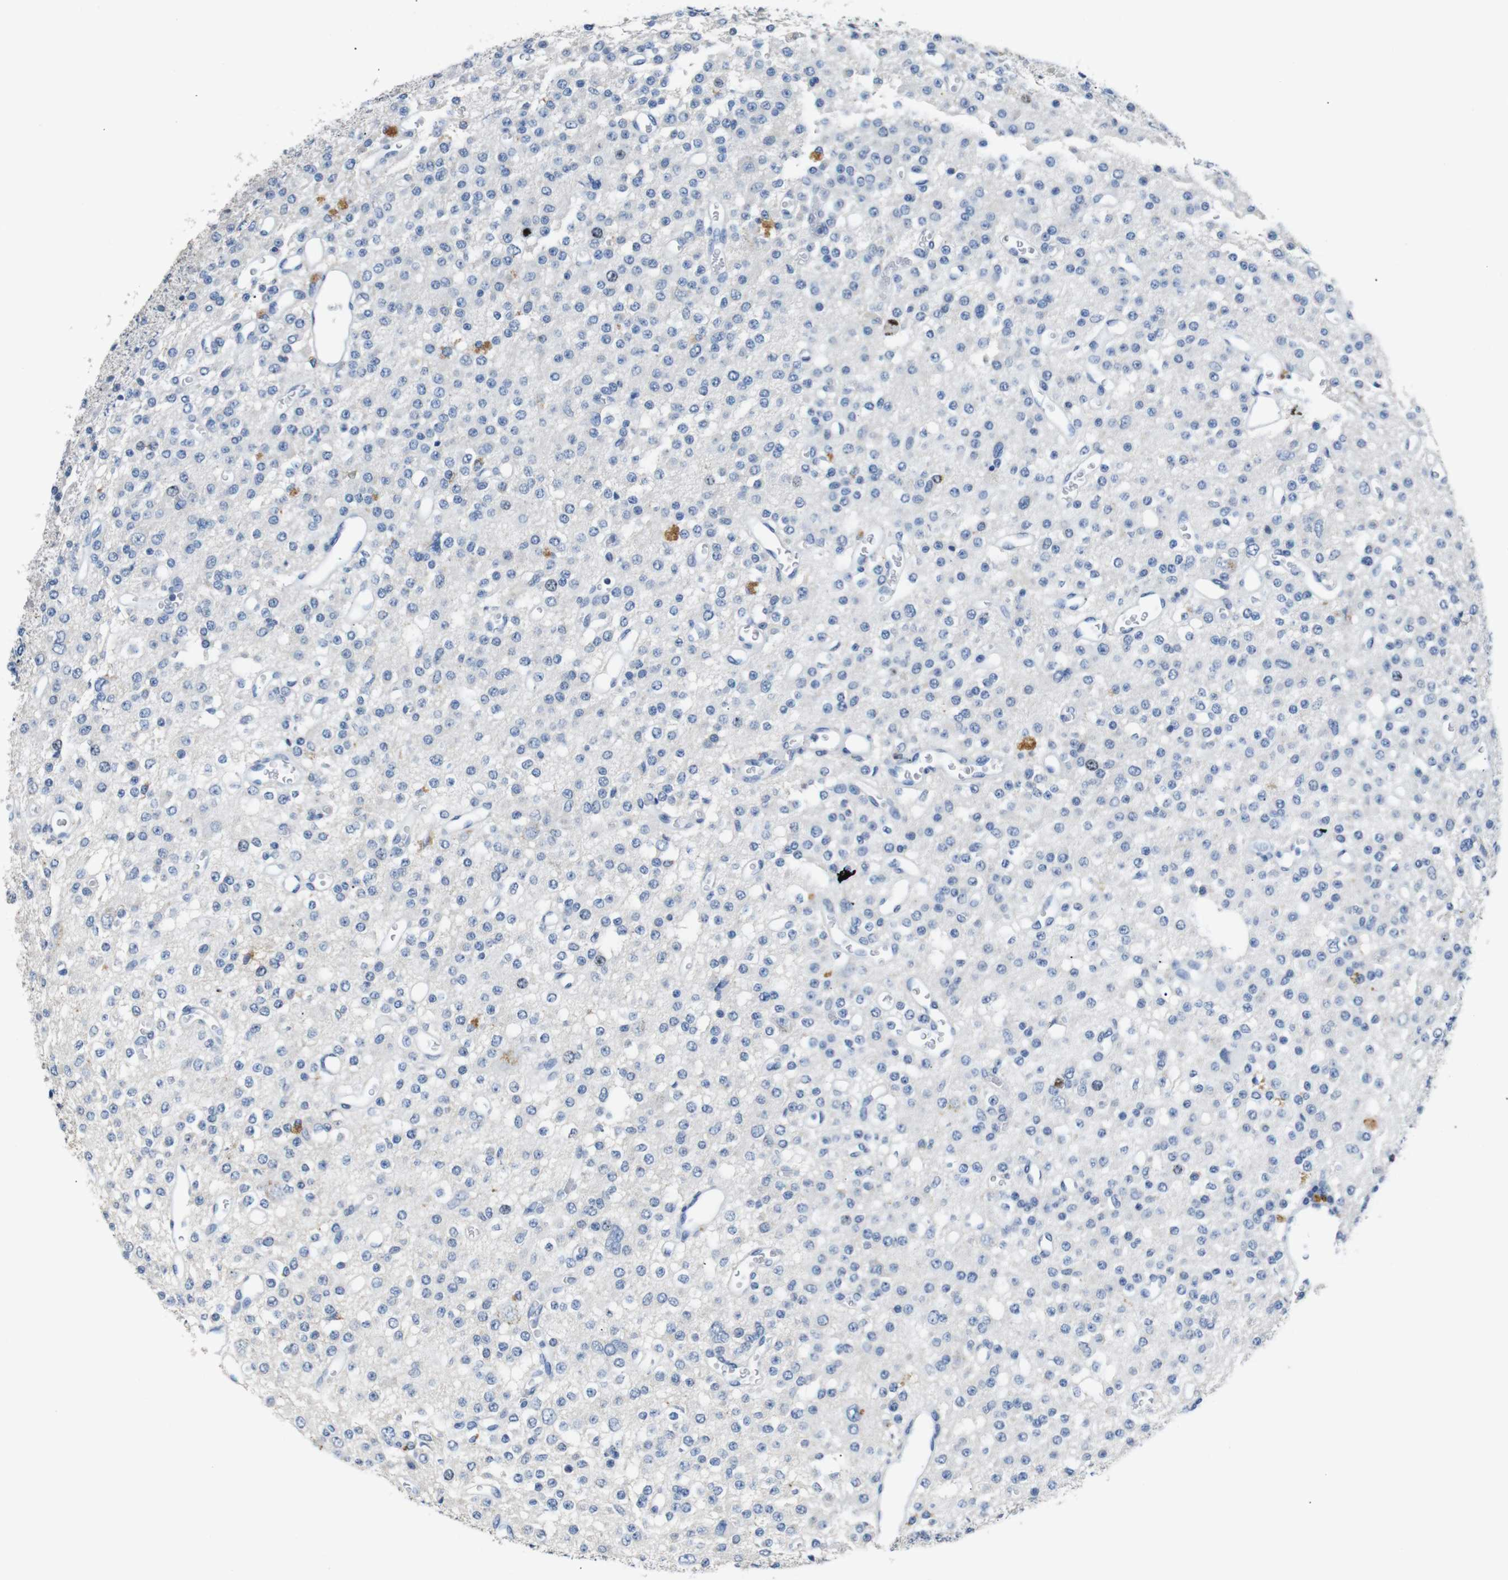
{"staining": {"intensity": "negative", "quantity": "none", "location": "none"}, "tissue": "glioma", "cell_type": "Tumor cells", "image_type": "cancer", "snomed": [{"axis": "morphology", "description": "Glioma, malignant, Low grade"}, {"axis": "topography", "description": "Brain"}], "caption": "Tumor cells are negative for brown protein staining in low-grade glioma (malignant).", "gene": "INCENP", "patient": {"sex": "male", "age": 38}}